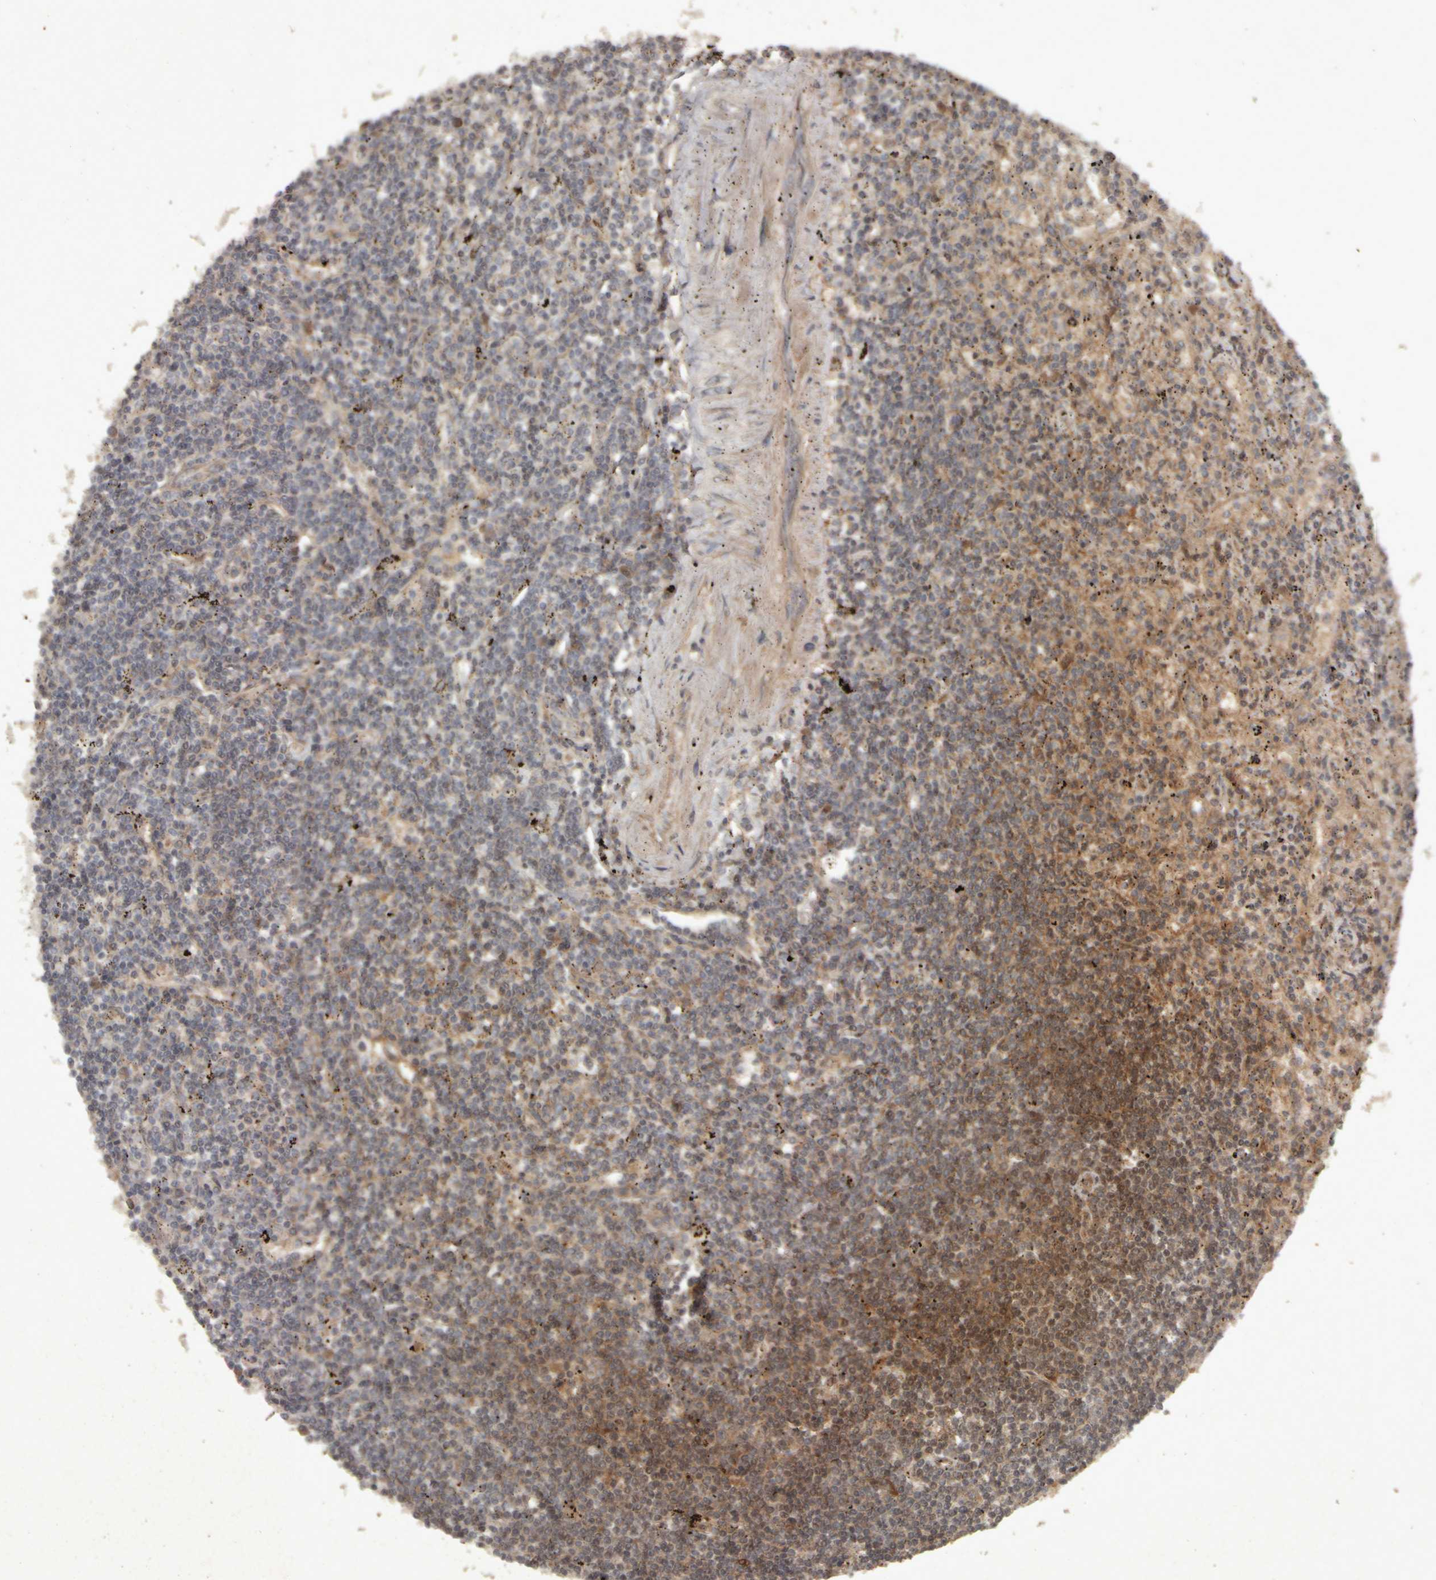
{"staining": {"intensity": "moderate", "quantity": "<25%", "location": "cytoplasmic/membranous,nuclear"}, "tissue": "lymphoma", "cell_type": "Tumor cells", "image_type": "cancer", "snomed": [{"axis": "morphology", "description": "Malignant lymphoma, non-Hodgkin's type, Low grade"}, {"axis": "topography", "description": "Spleen"}], "caption": "Protein analysis of lymphoma tissue exhibits moderate cytoplasmic/membranous and nuclear expression in about <25% of tumor cells. Using DAB (3,3'-diaminobenzidine) (brown) and hematoxylin (blue) stains, captured at high magnification using brightfield microscopy.", "gene": "ACO1", "patient": {"sex": "male", "age": 76}}